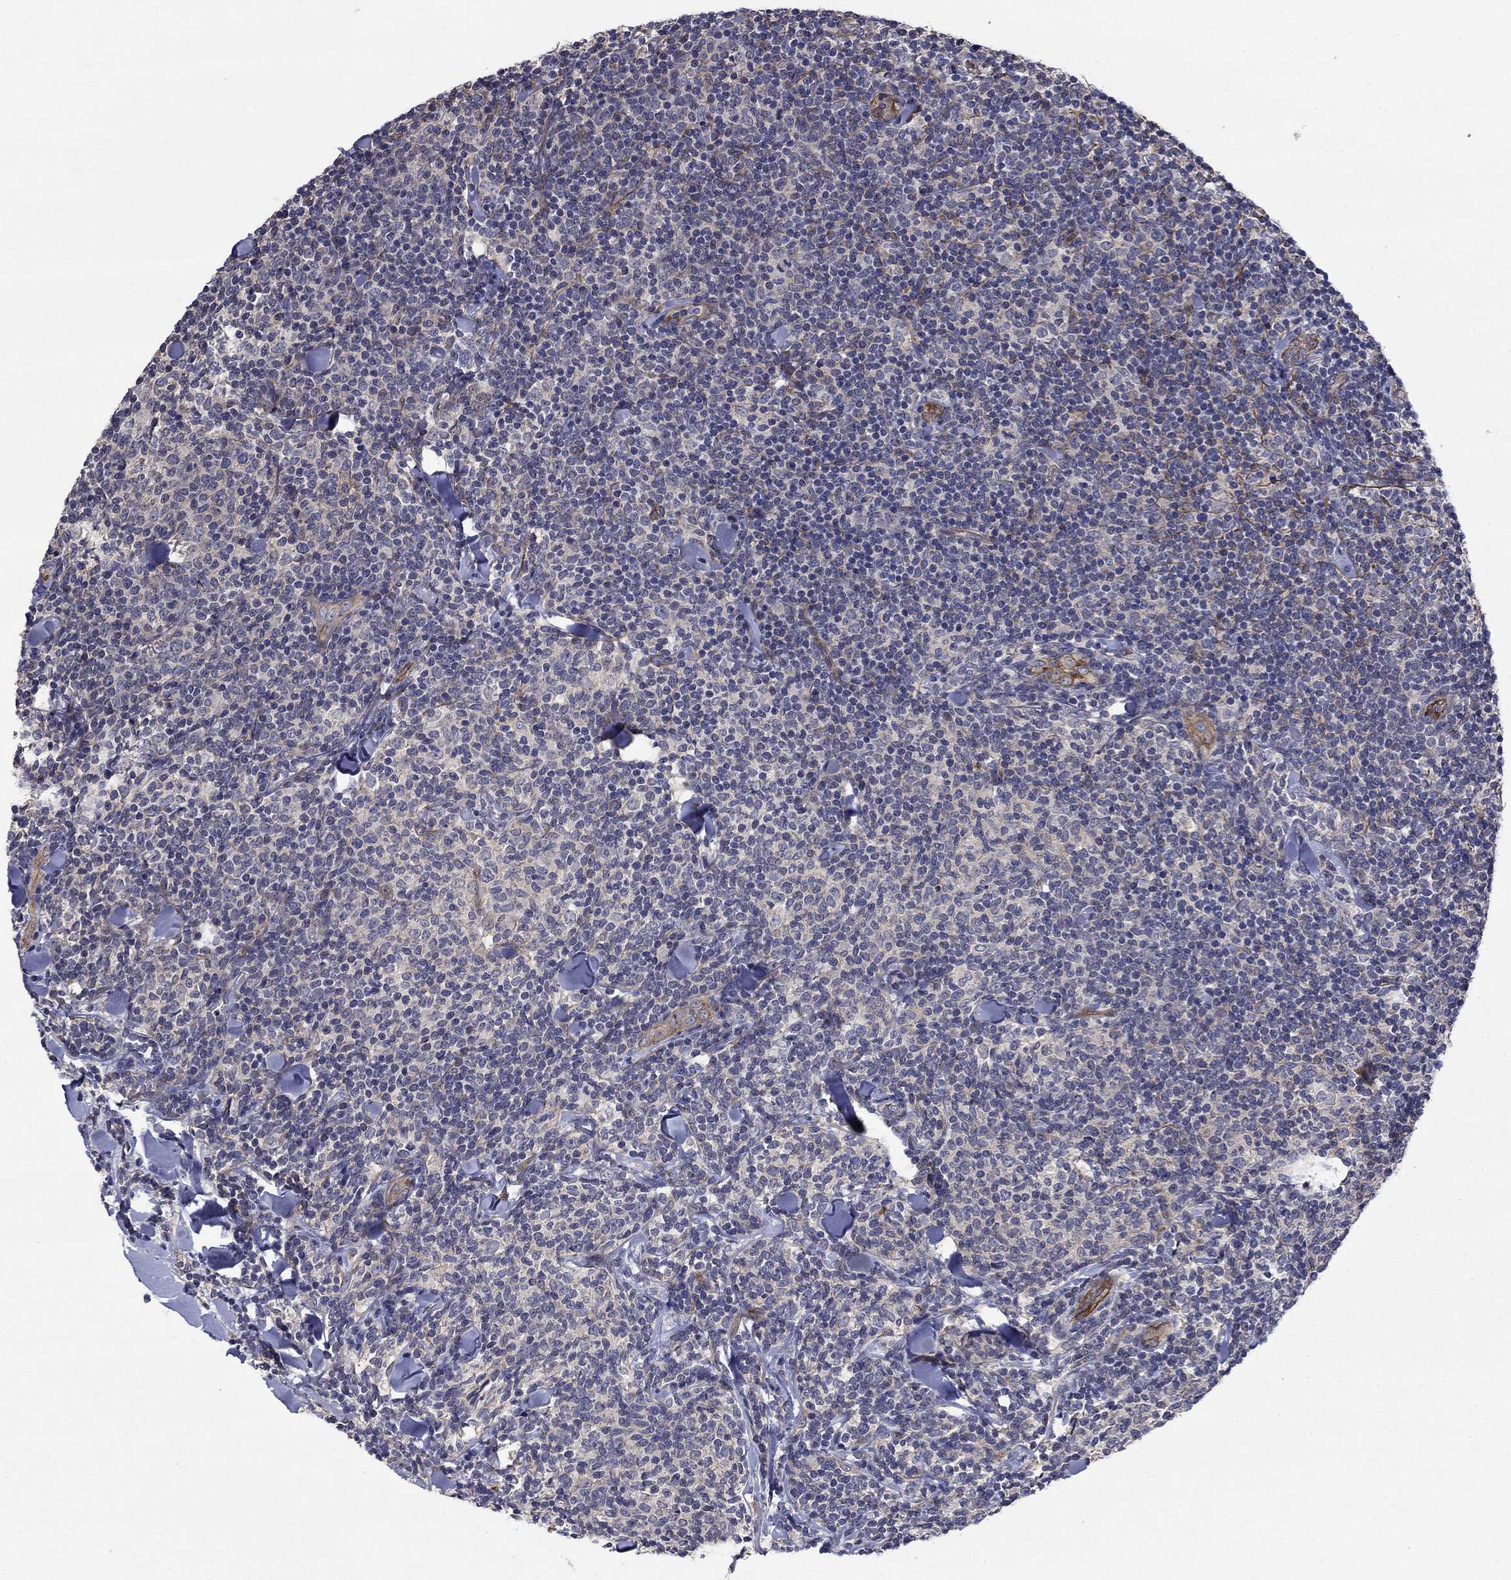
{"staining": {"intensity": "negative", "quantity": "none", "location": "none"}, "tissue": "lymphoma", "cell_type": "Tumor cells", "image_type": "cancer", "snomed": [{"axis": "morphology", "description": "Malignant lymphoma, non-Hodgkin's type, Low grade"}, {"axis": "topography", "description": "Lymph node"}], "caption": "The micrograph displays no staining of tumor cells in low-grade malignant lymphoma, non-Hodgkin's type.", "gene": "SLC7A1", "patient": {"sex": "female", "age": 56}}